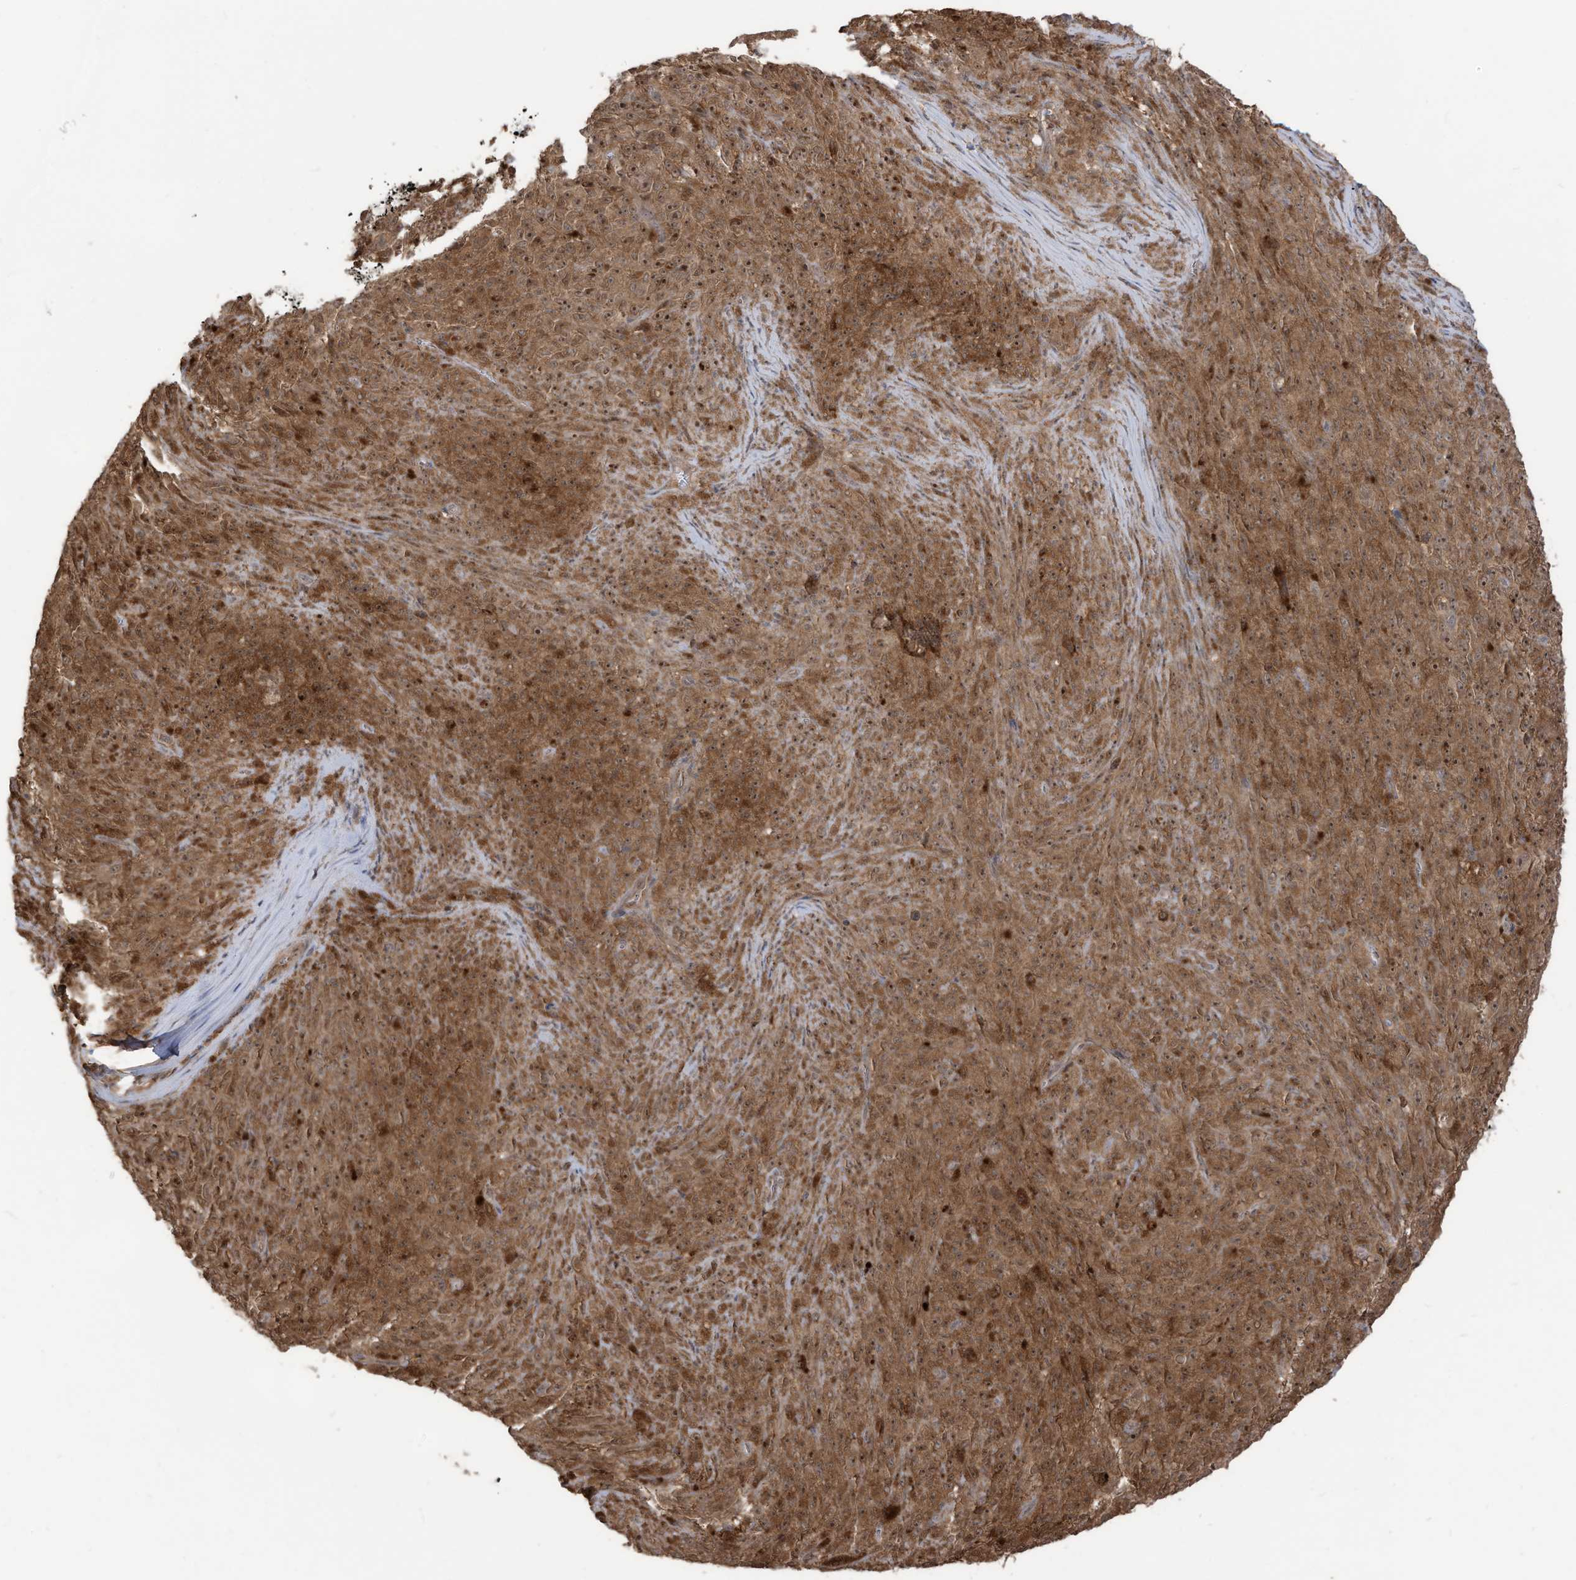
{"staining": {"intensity": "strong", "quantity": ">75%", "location": "cytoplasmic/membranous,nuclear"}, "tissue": "melanoma", "cell_type": "Tumor cells", "image_type": "cancer", "snomed": [{"axis": "morphology", "description": "Malignant melanoma, NOS"}, {"axis": "topography", "description": "Skin"}], "caption": "Immunohistochemical staining of melanoma exhibits high levels of strong cytoplasmic/membranous and nuclear positivity in approximately >75% of tumor cells. (Stains: DAB in brown, nuclei in blue, Microscopy: brightfield microscopy at high magnification).", "gene": "CARF", "patient": {"sex": "female", "age": 82}}